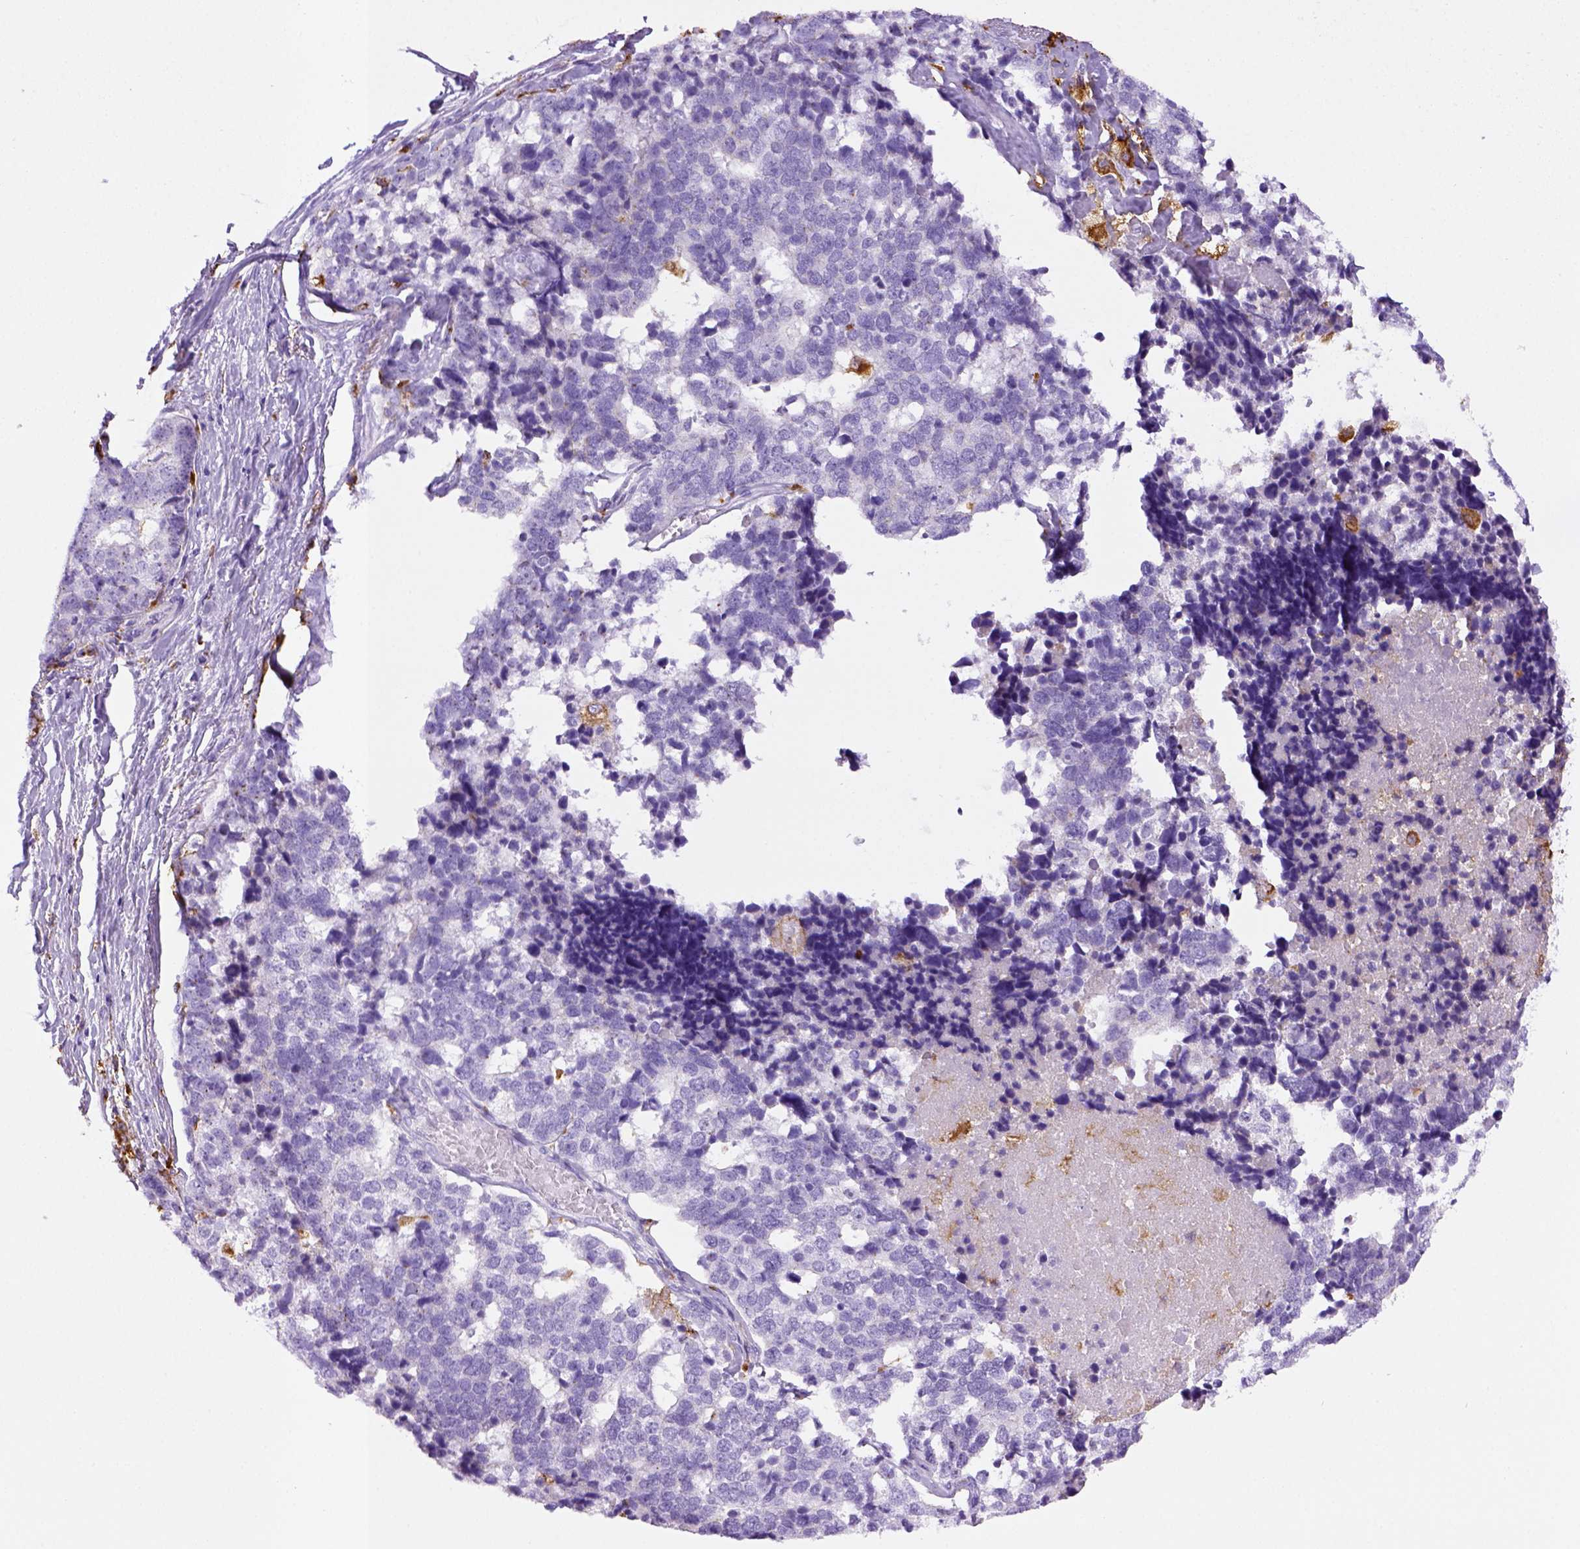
{"staining": {"intensity": "negative", "quantity": "none", "location": "none"}, "tissue": "stomach cancer", "cell_type": "Tumor cells", "image_type": "cancer", "snomed": [{"axis": "morphology", "description": "Adenocarcinoma, NOS"}, {"axis": "topography", "description": "Stomach"}], "caption": "Immunohistochemistry (IHC) histopathology image of stomach cancer (adenocarcinoma) stained for a protein (brown), which shows no staining in tumor cells.", "gene": "CD68", "patient": {"sex": "male", "age": 69}}